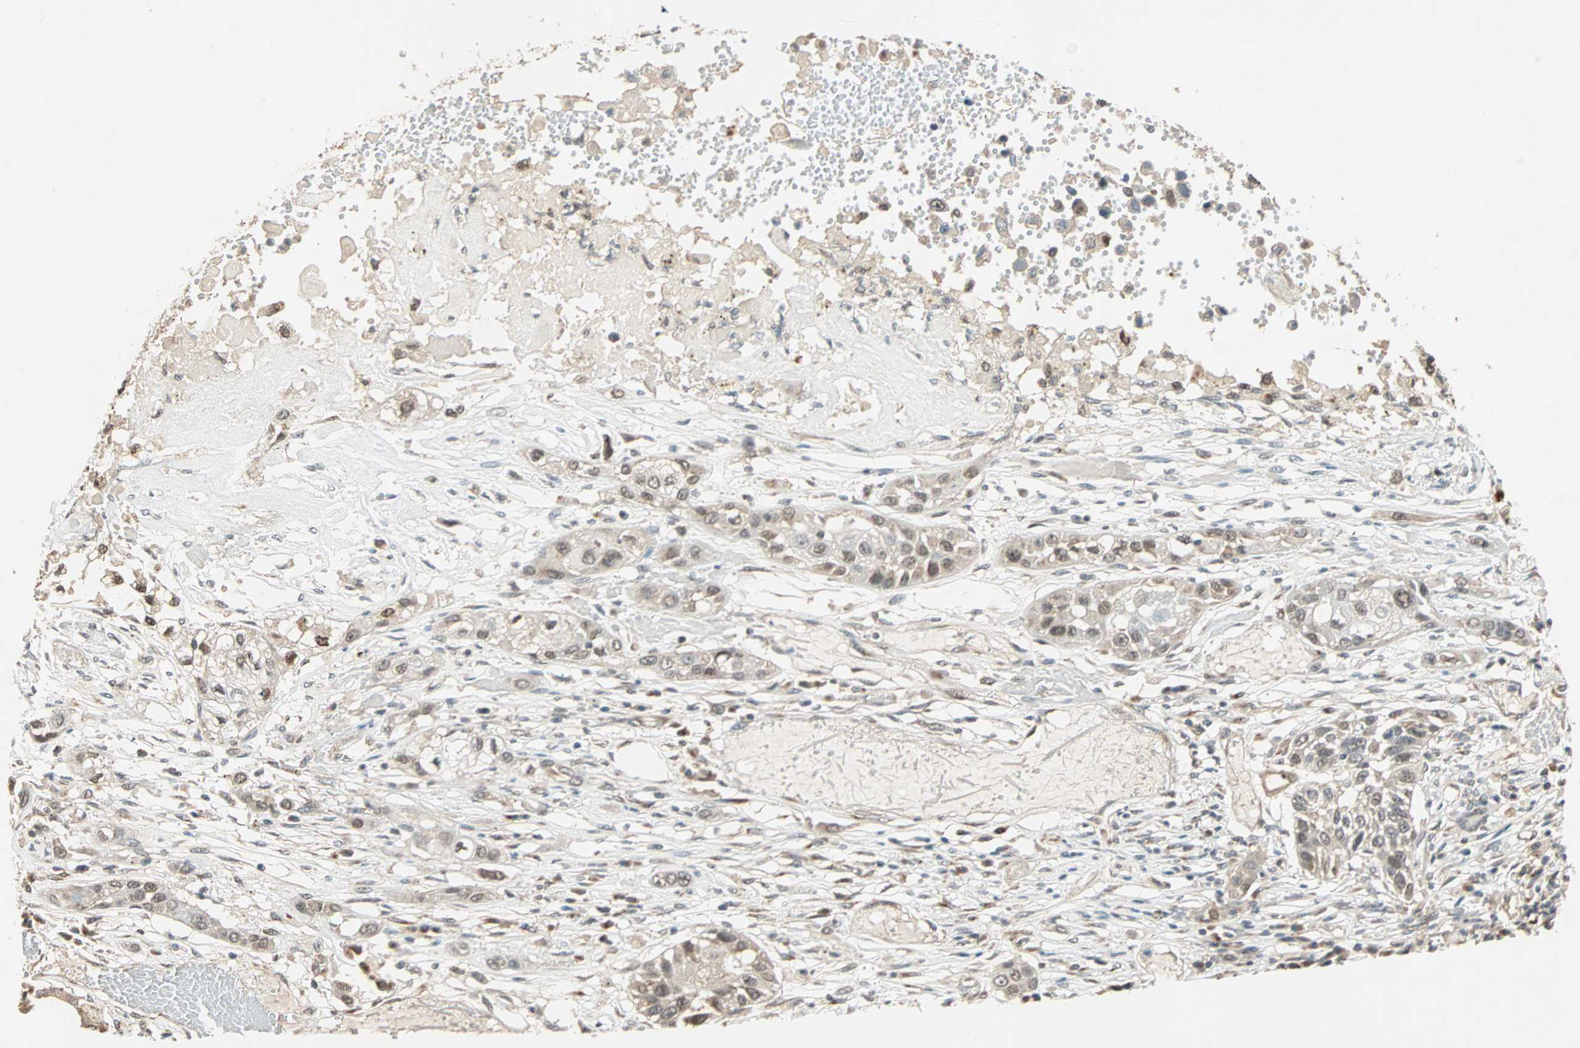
{"staining": {"intensity": "weak", "quantity": "25%-75%", "location": "cytoplasmic/membranous,nuclear"}, "tissue": "lung cancer", "cell_type": "Tumor cells", "image_type": "cancer", "snomed": [{"axis": "morphology", "description": "Squamous cell carcinoma, NOS"}, {"axis": "topography", "description": "Lung"}], "caption": "Protein expression analysis of lung squamous cell carcinoma exhibits weak cytoplasmic/membranous and nuclear staining in about 25%-75% of tumor cells. The protein is shown in brown color, while the nuclei are stained blue.", "gene": "PRDM2", "patient": {"sex": "male", "age": 71}}